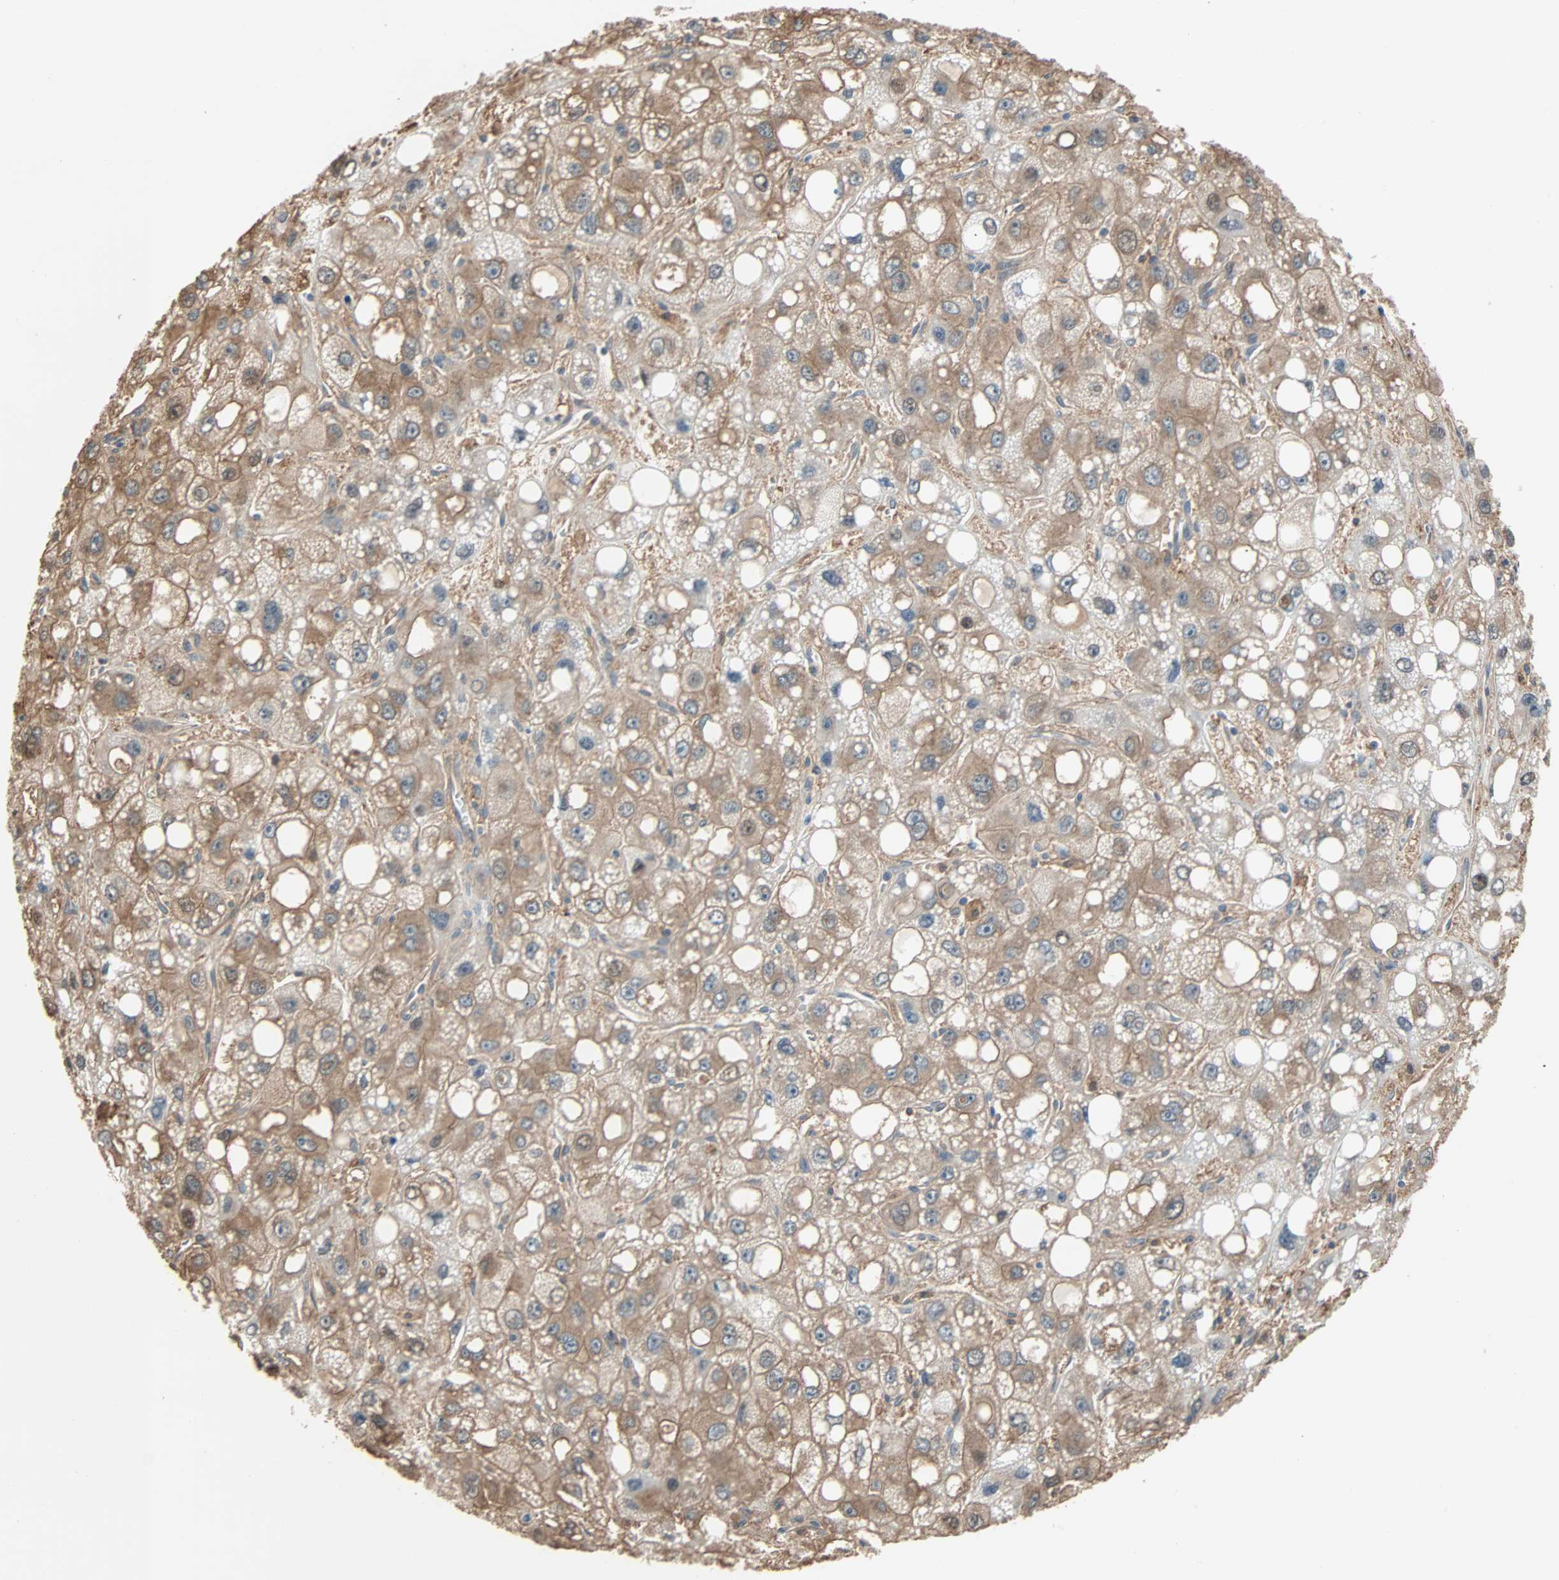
{"staining": {"intensity": "moderate", "quantity": ">75%", "location": "cytoplasmic/membranous"}, "tissue": "liver cancer", "cell_type": "Tumor cells", "image_type": "cancer", "snomed": [{"axis": "morphology", "description": "Carcinoma, Hepatocellular, NOS"}, {"axis": "topography", "description": "Liver"}], "caption": "Immunohistochemistry of human liver hepatocellular carcinoma reveals medium levels of moderate cytoplasmic/membranous positivity in approximately >75% of tumor cells.", "gene": "PRDX1", "patient": {"sex": "male", "age": 55}}